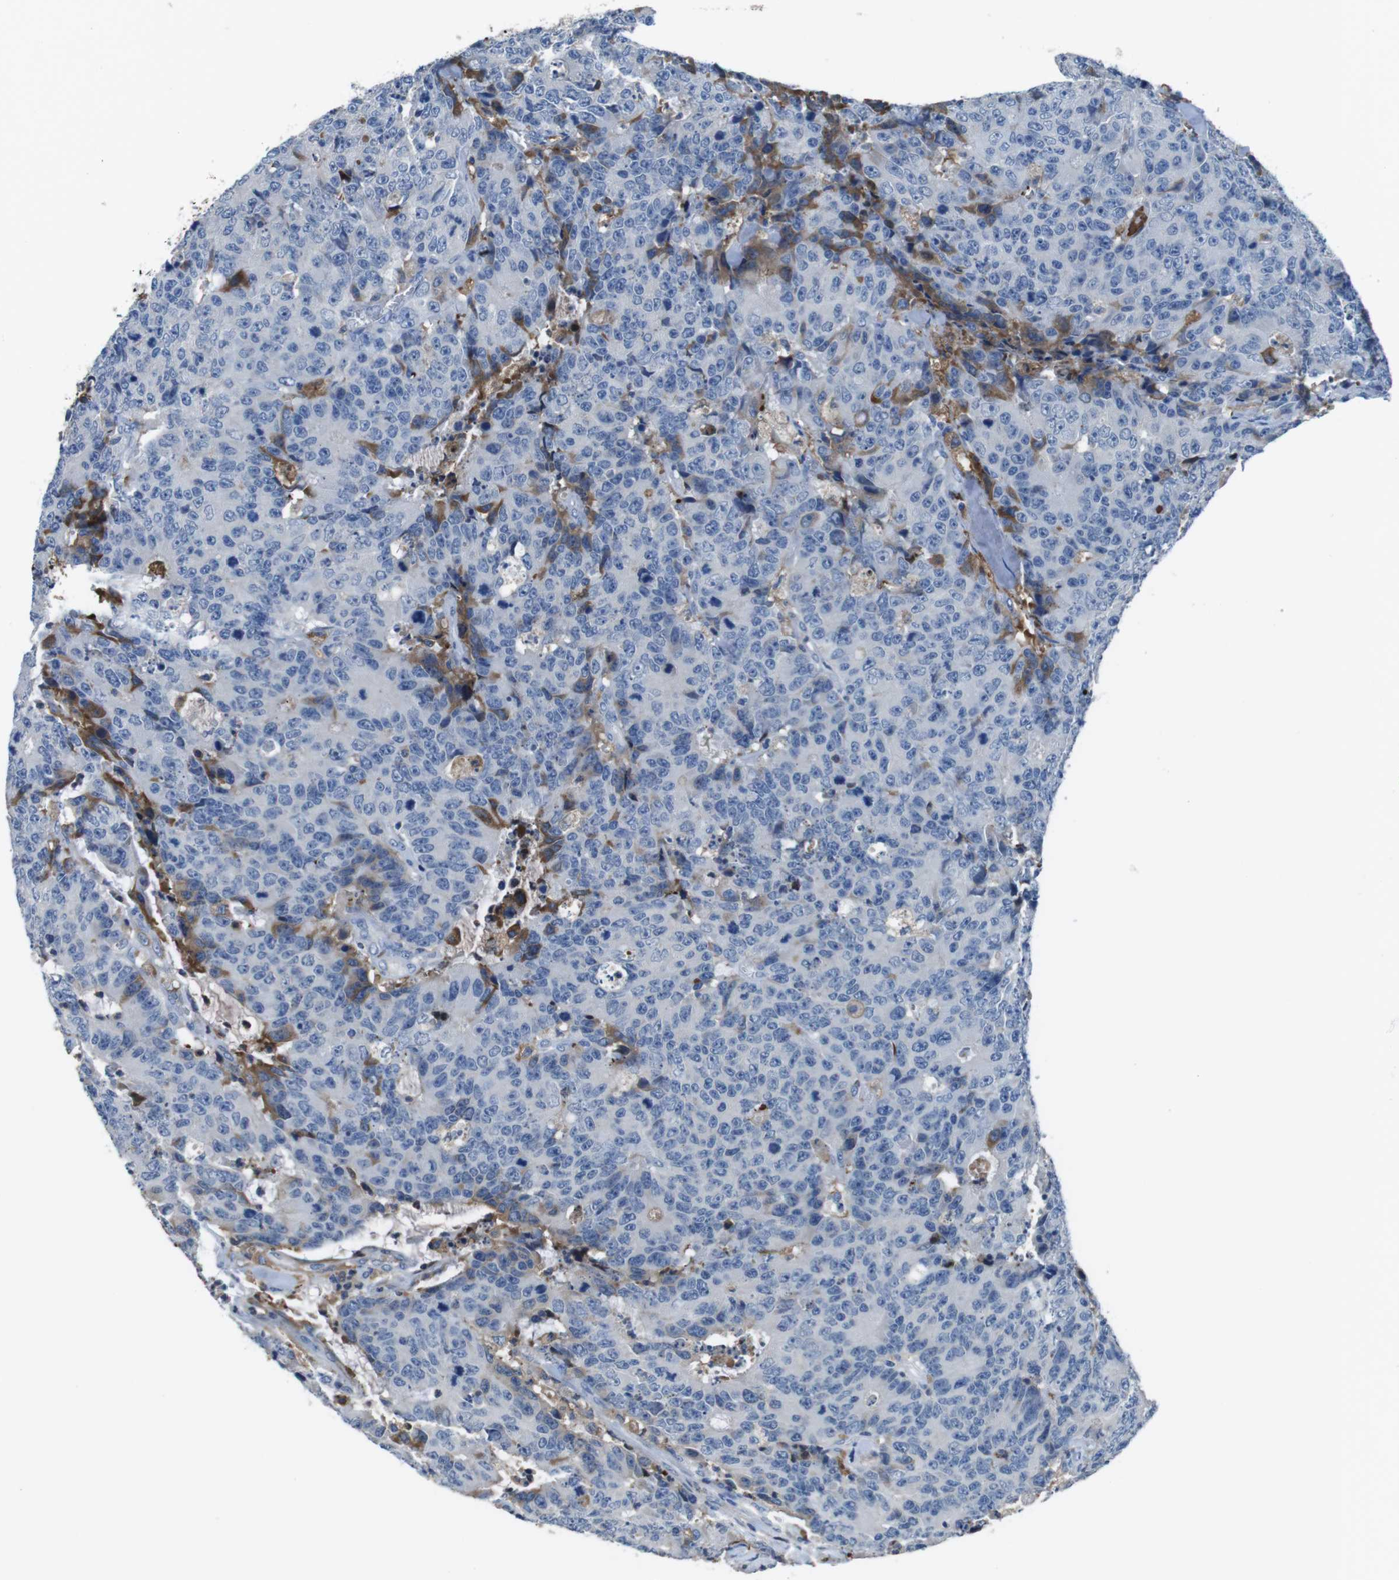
{"staining": {"intensity": "negative", "quantity": "none", "location": "none"}, "tissue": "colorectal cancer", "cell_type": "Tumor cells", "image_type": "cancer", "snomed": [{"axis": "morphology", "description": "Adenocarcinoma, NOS"}, {"axis": "topography", "description": "Colon"}], "caption": "Protein analysis of colorectal adenocarcinoma demonstrates no significant expression in tumor cells.", "gene": "TMPRSS15", "patient": {"sex": "female", "age": 86}}